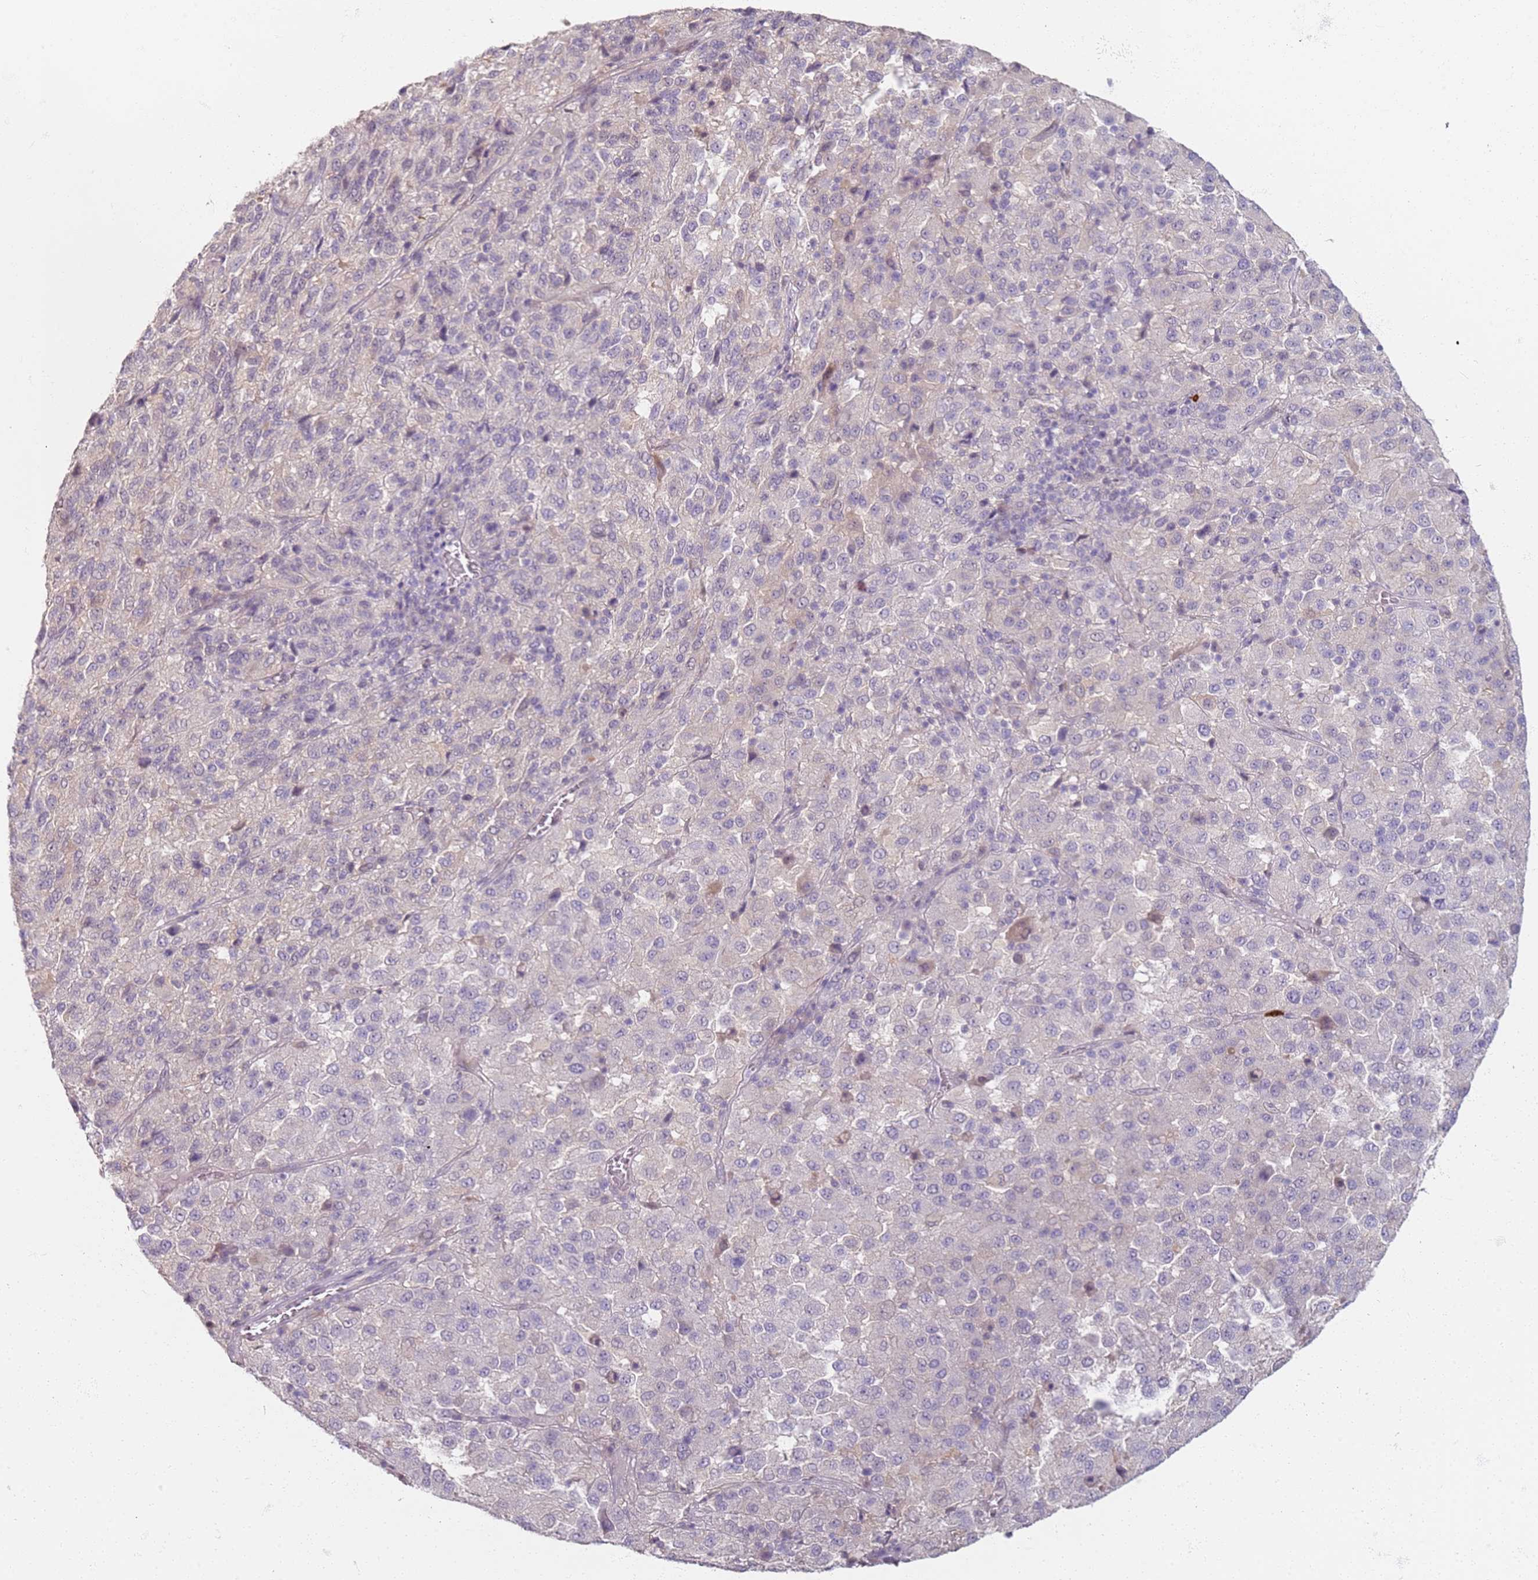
{"staining": {"intensity": "weak", "quantity": "<25%", "location": "cytoplasmic/membranous"}, "tissue": "melanoma", "cell_type": "Tumor cells", "image_type": "cancer", "snomed": [{"axis": "morphology", "description": "Malignant melanoma, Metastatic site"}, {"axis": "topography", "description": "Lung"}], "caption": "High magnification brightfield microscopy of malignant melanoma (metastatic site) stained with DAB (3,3'-diaminobenzidine) (brown) and counterstained with hematoxylin (blue): tumor cells show no significant expression.", "gene": "CD40LG", "patient": {"sex": "male", "age": 64}}